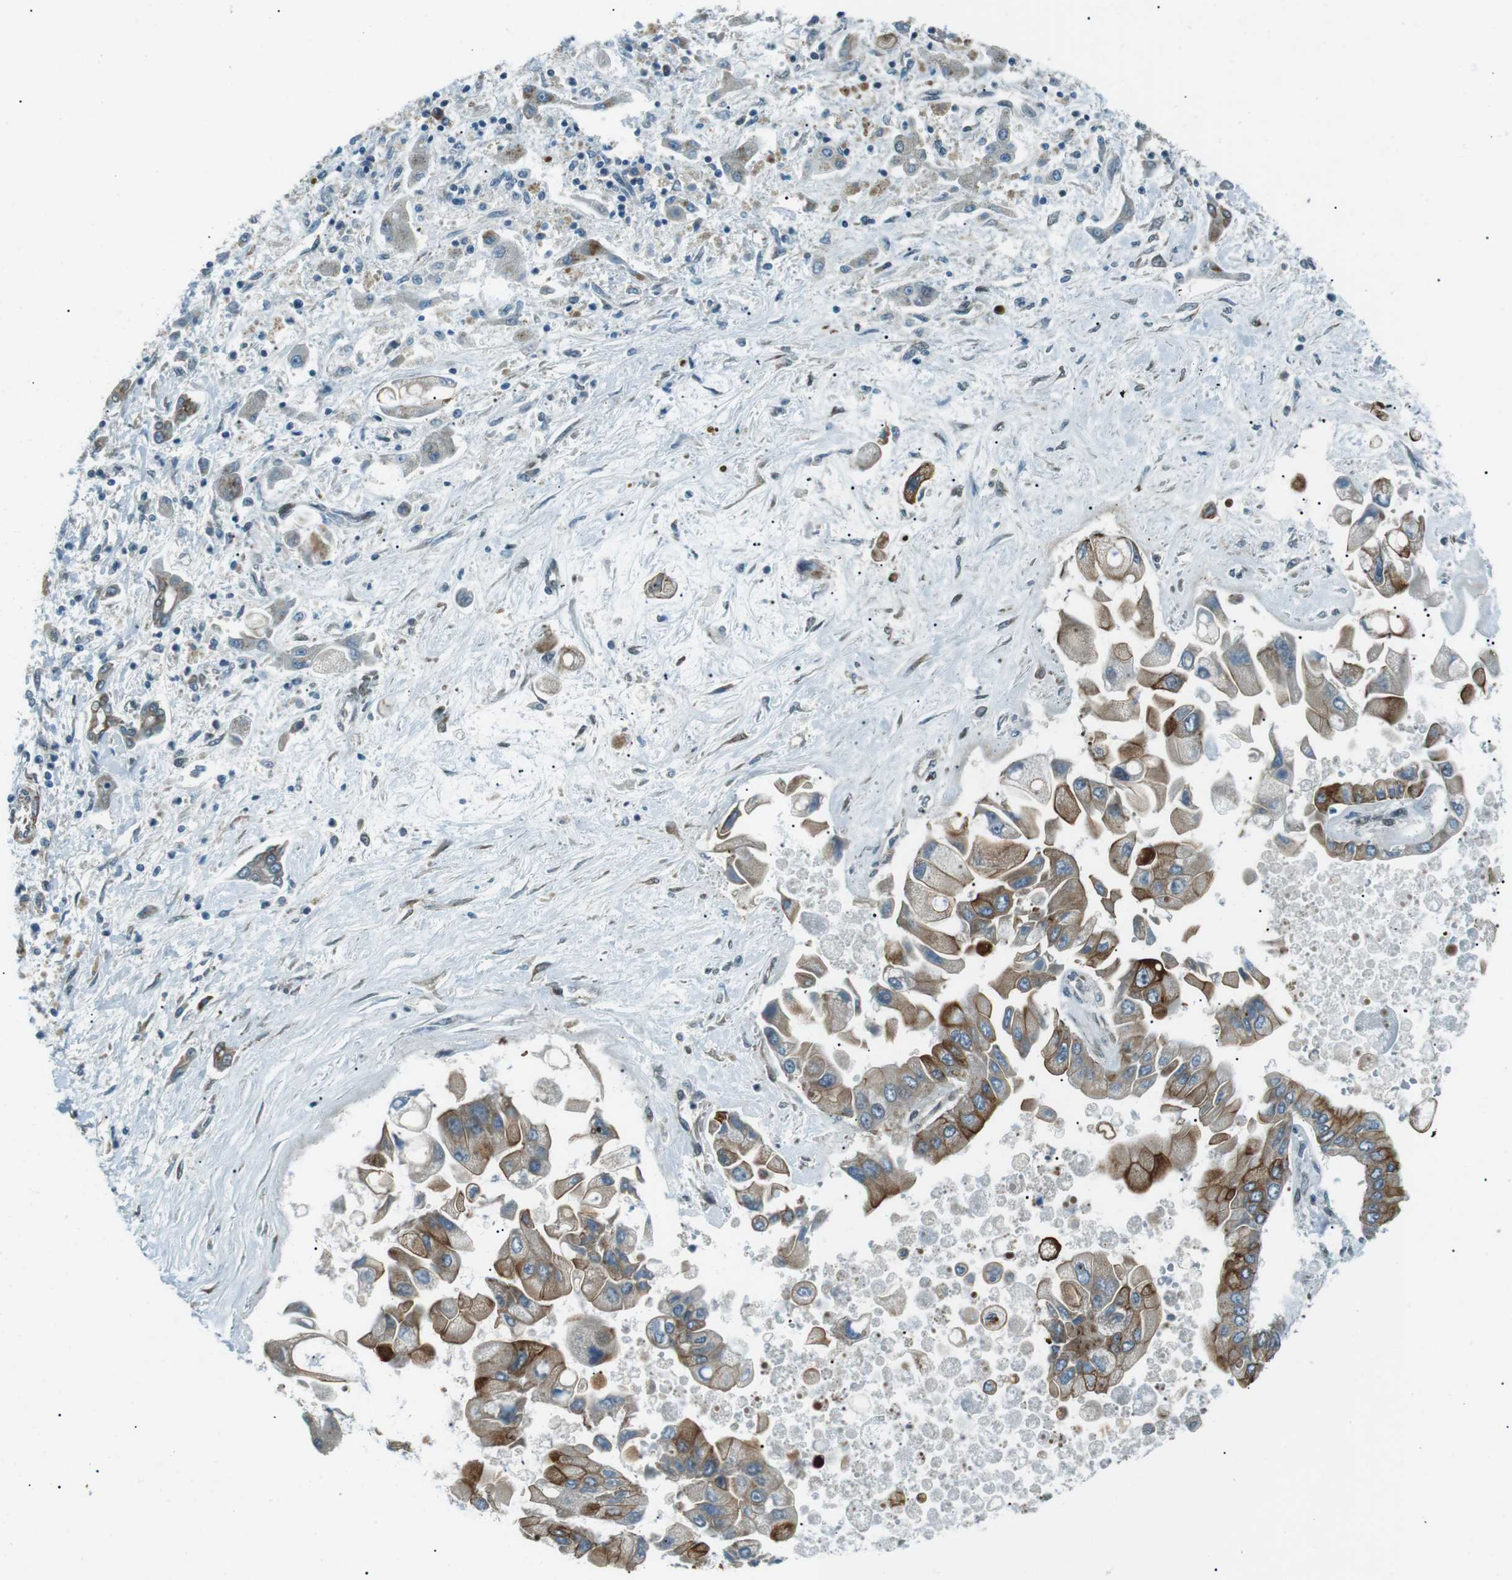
{"staining": {"intensity": "moderate", "quantity": ">75%", "location": "cytoplasmic/membranous"}, "tissue": "liver cancer", "cell_type": "Tumor cells", "image_type": "cancer", "snomed": [{"axis": "morphology", "description": "Cholangiocarcinoma"}, {"axis": "topography", "description": "Liver"}], "caption": "Human liver cancer stained with a protein marker shows moderate staining in tumor cells.", "gene": "TMEM74", "patient": {"sex": "male", "age": 50}}